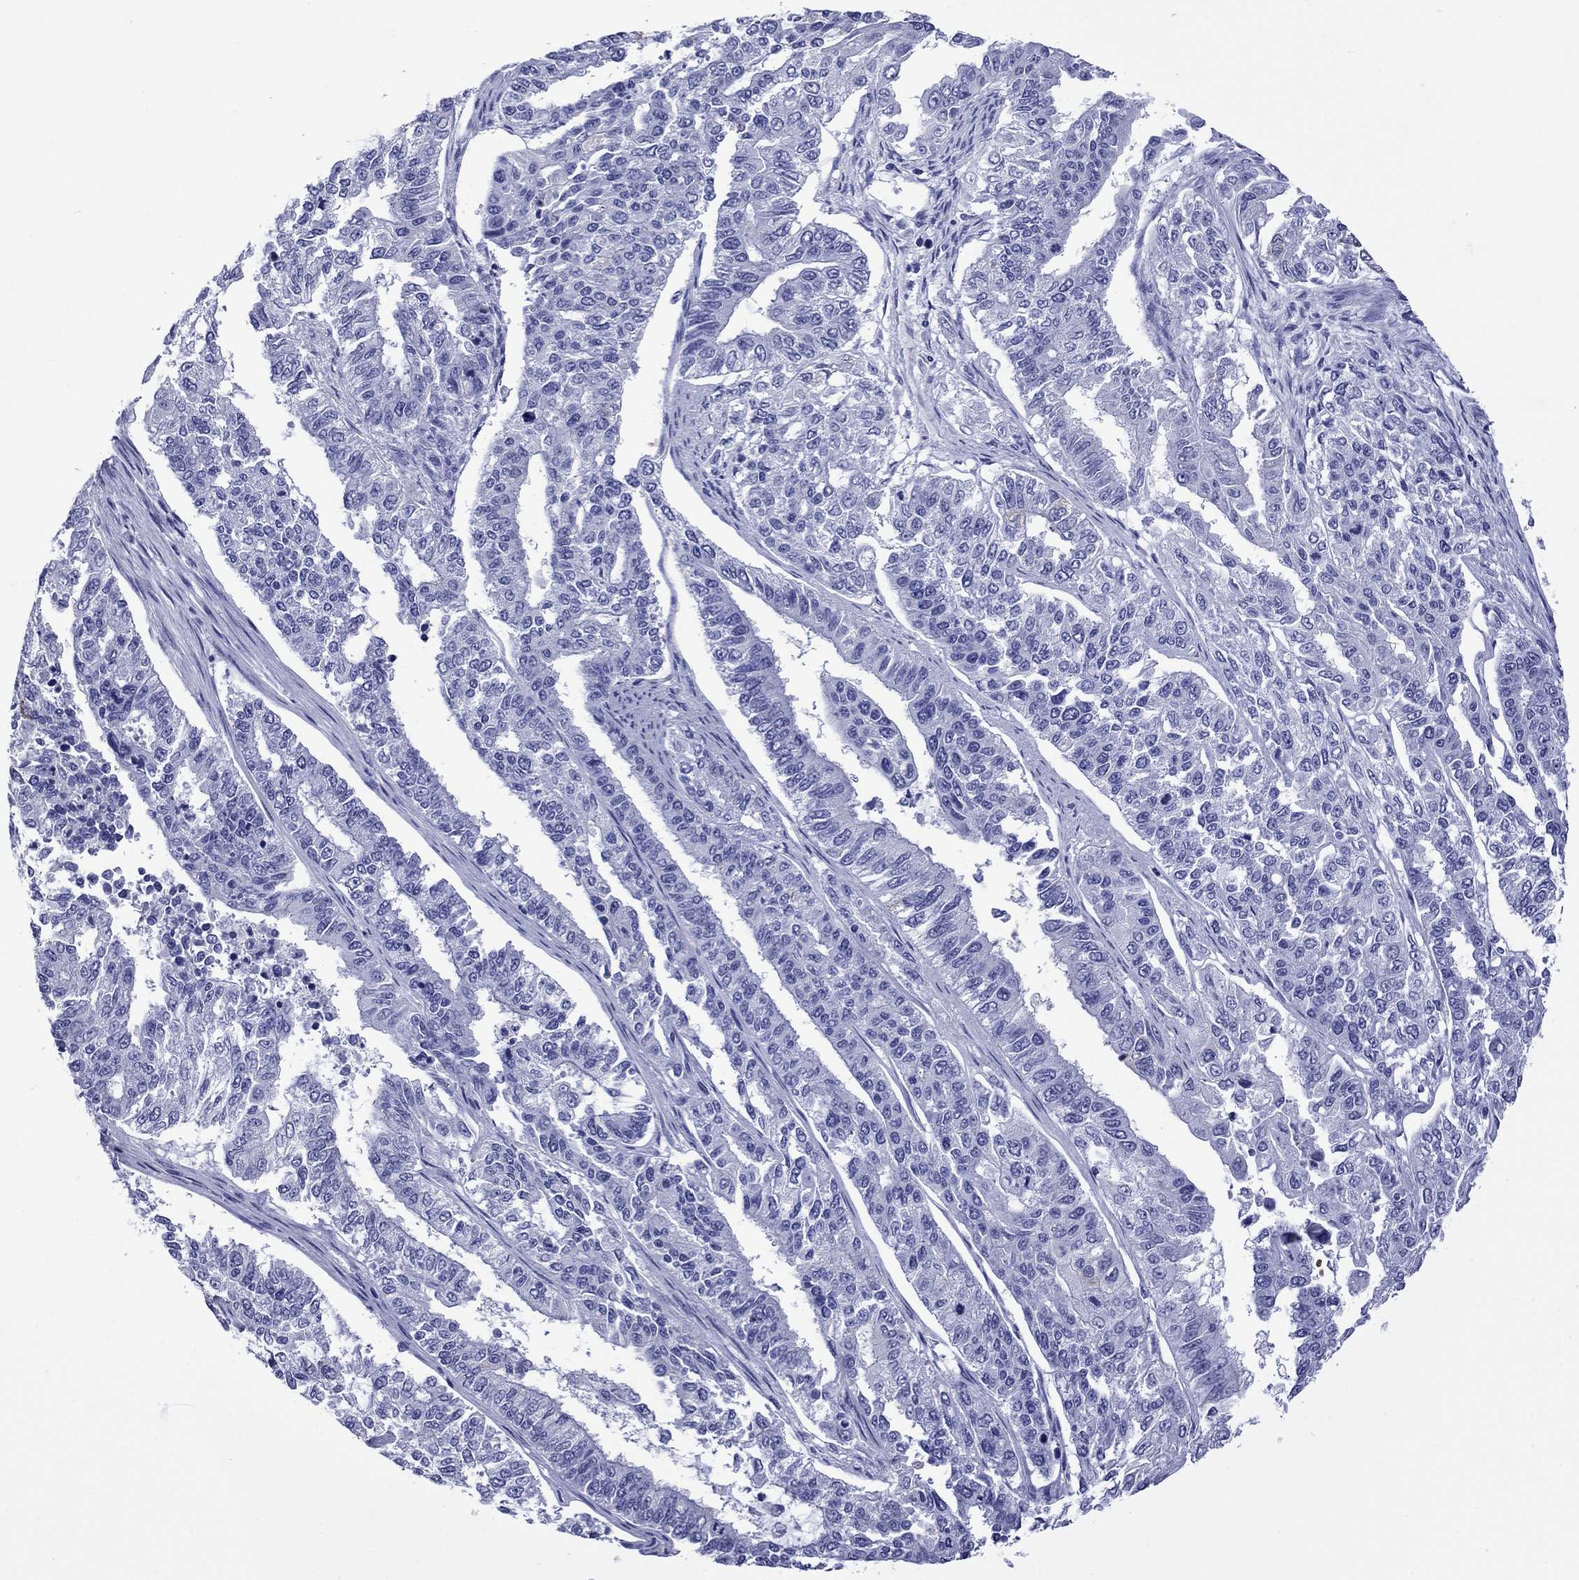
{"staining": {"intensity": "negative", "quantity": "none", "location": "none"}, "tissue": "endometrial cancer", "cell_type": "Tumor cells", "image_type": "cancer", "snomed": [{"axis": "morphology", "description": "Adenocarcinoma, NOS"}, {"axis": "topography", "description": "Uterus"}], "caption": "The immunohistochemistry histopathology image has no significant staining in tumor cells of endometrial cancer tissue.", "gene": "ROM1", "patient": {"sex": "female", "age": 59}}